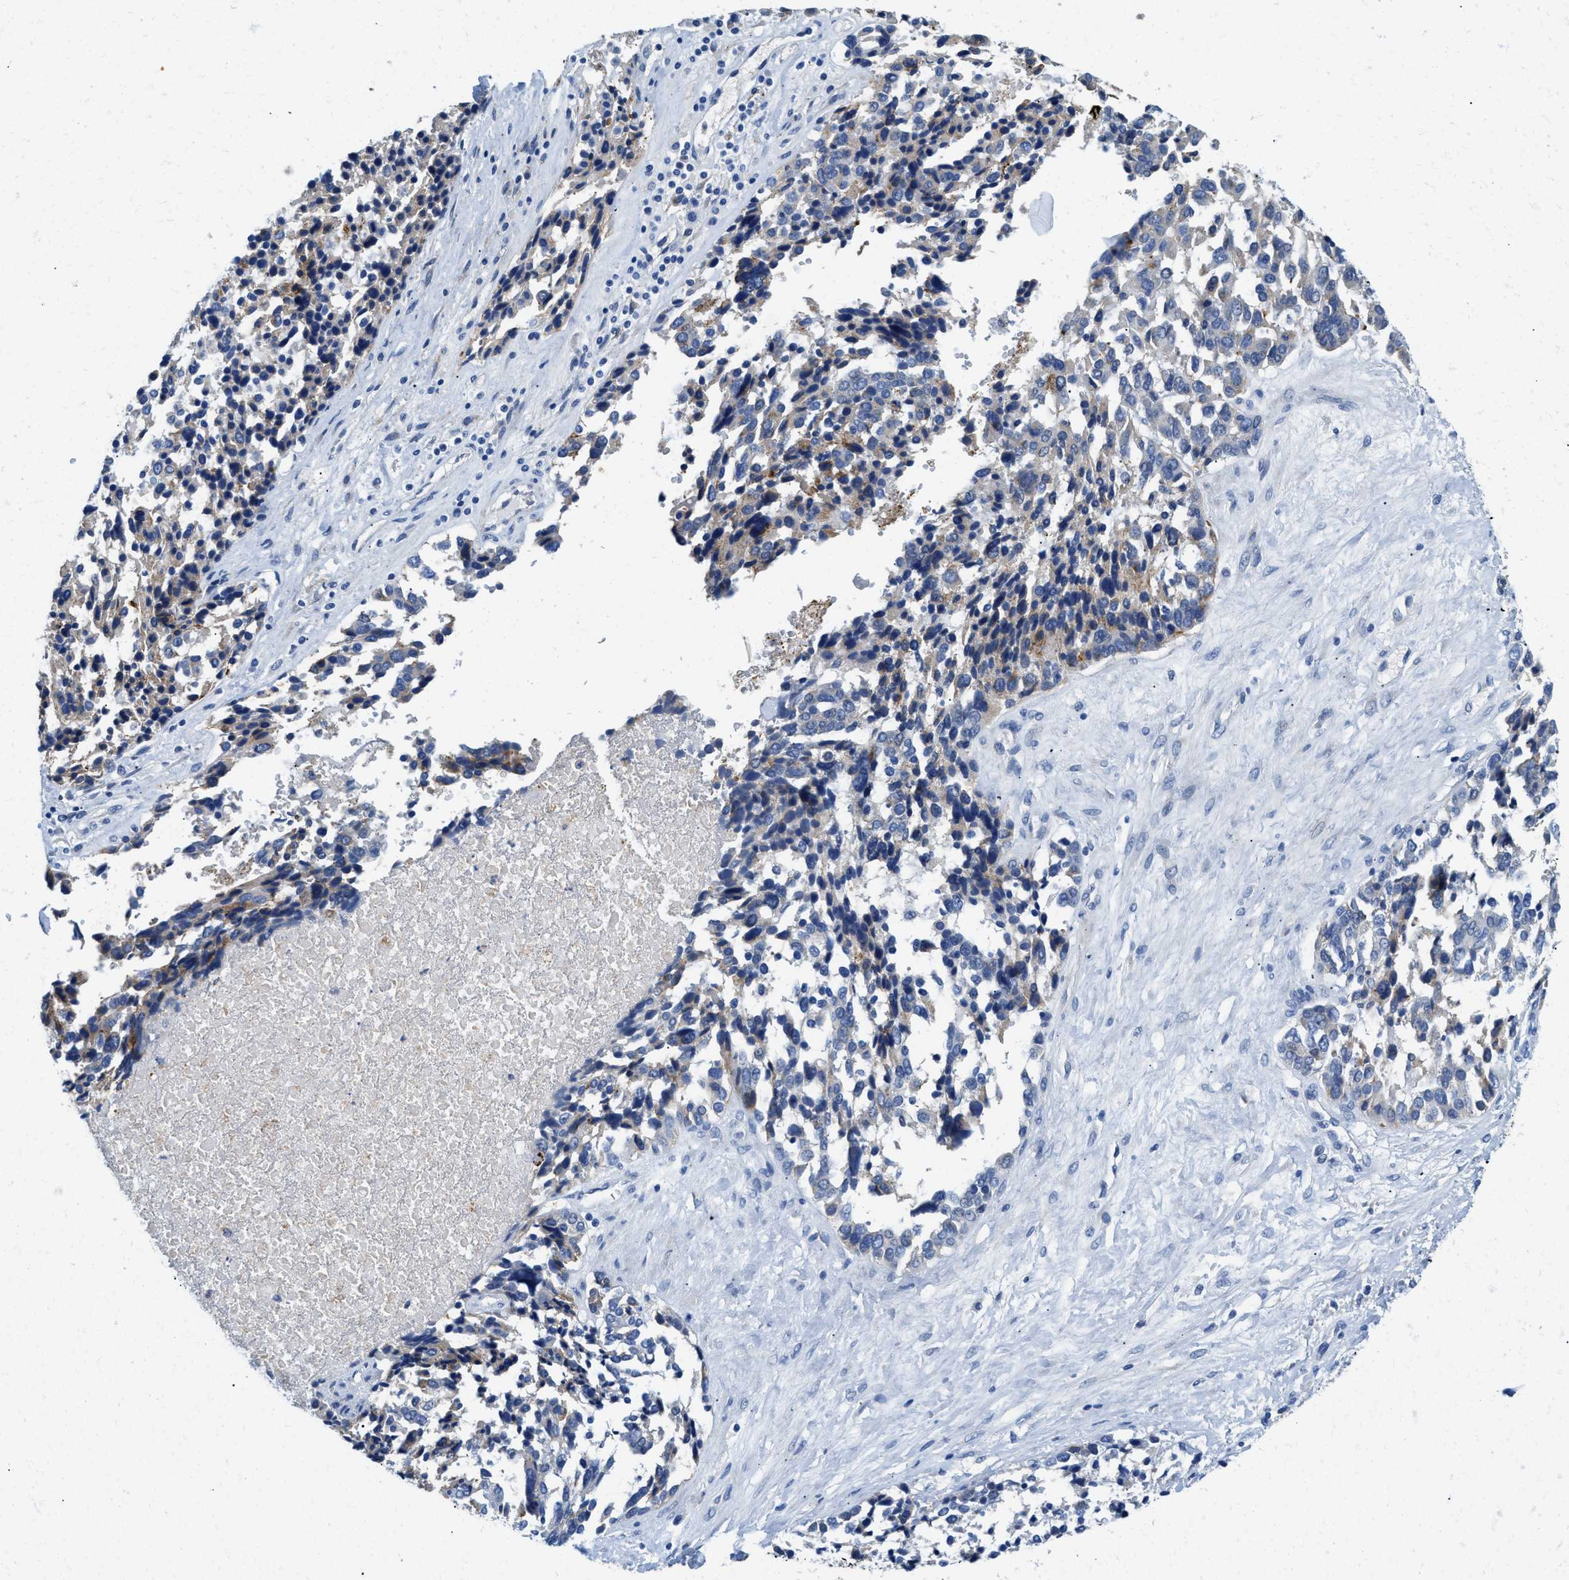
{"staining": {"intensity": "weak", "quantity": "<25%", "location": "cytoplasmic/membranous"}, "tissue": "ovarian cancer", "cell_type": "Tumor cells", "image_type": "cancer", "snomed": [{"axis": "morphology", "description": "Cystadenocarcinoma, serous, NOS"}, {"axis": "topography", "description": "Ovary"}], "caption": "The immunohistochemistry (IHC) micrograph has no significant expression in tumor cells of serous cystadenocarcinoma (ovarian) tissue.", "gene": "TSPAN3", "patient": {"sex": "female", "age": 44}}